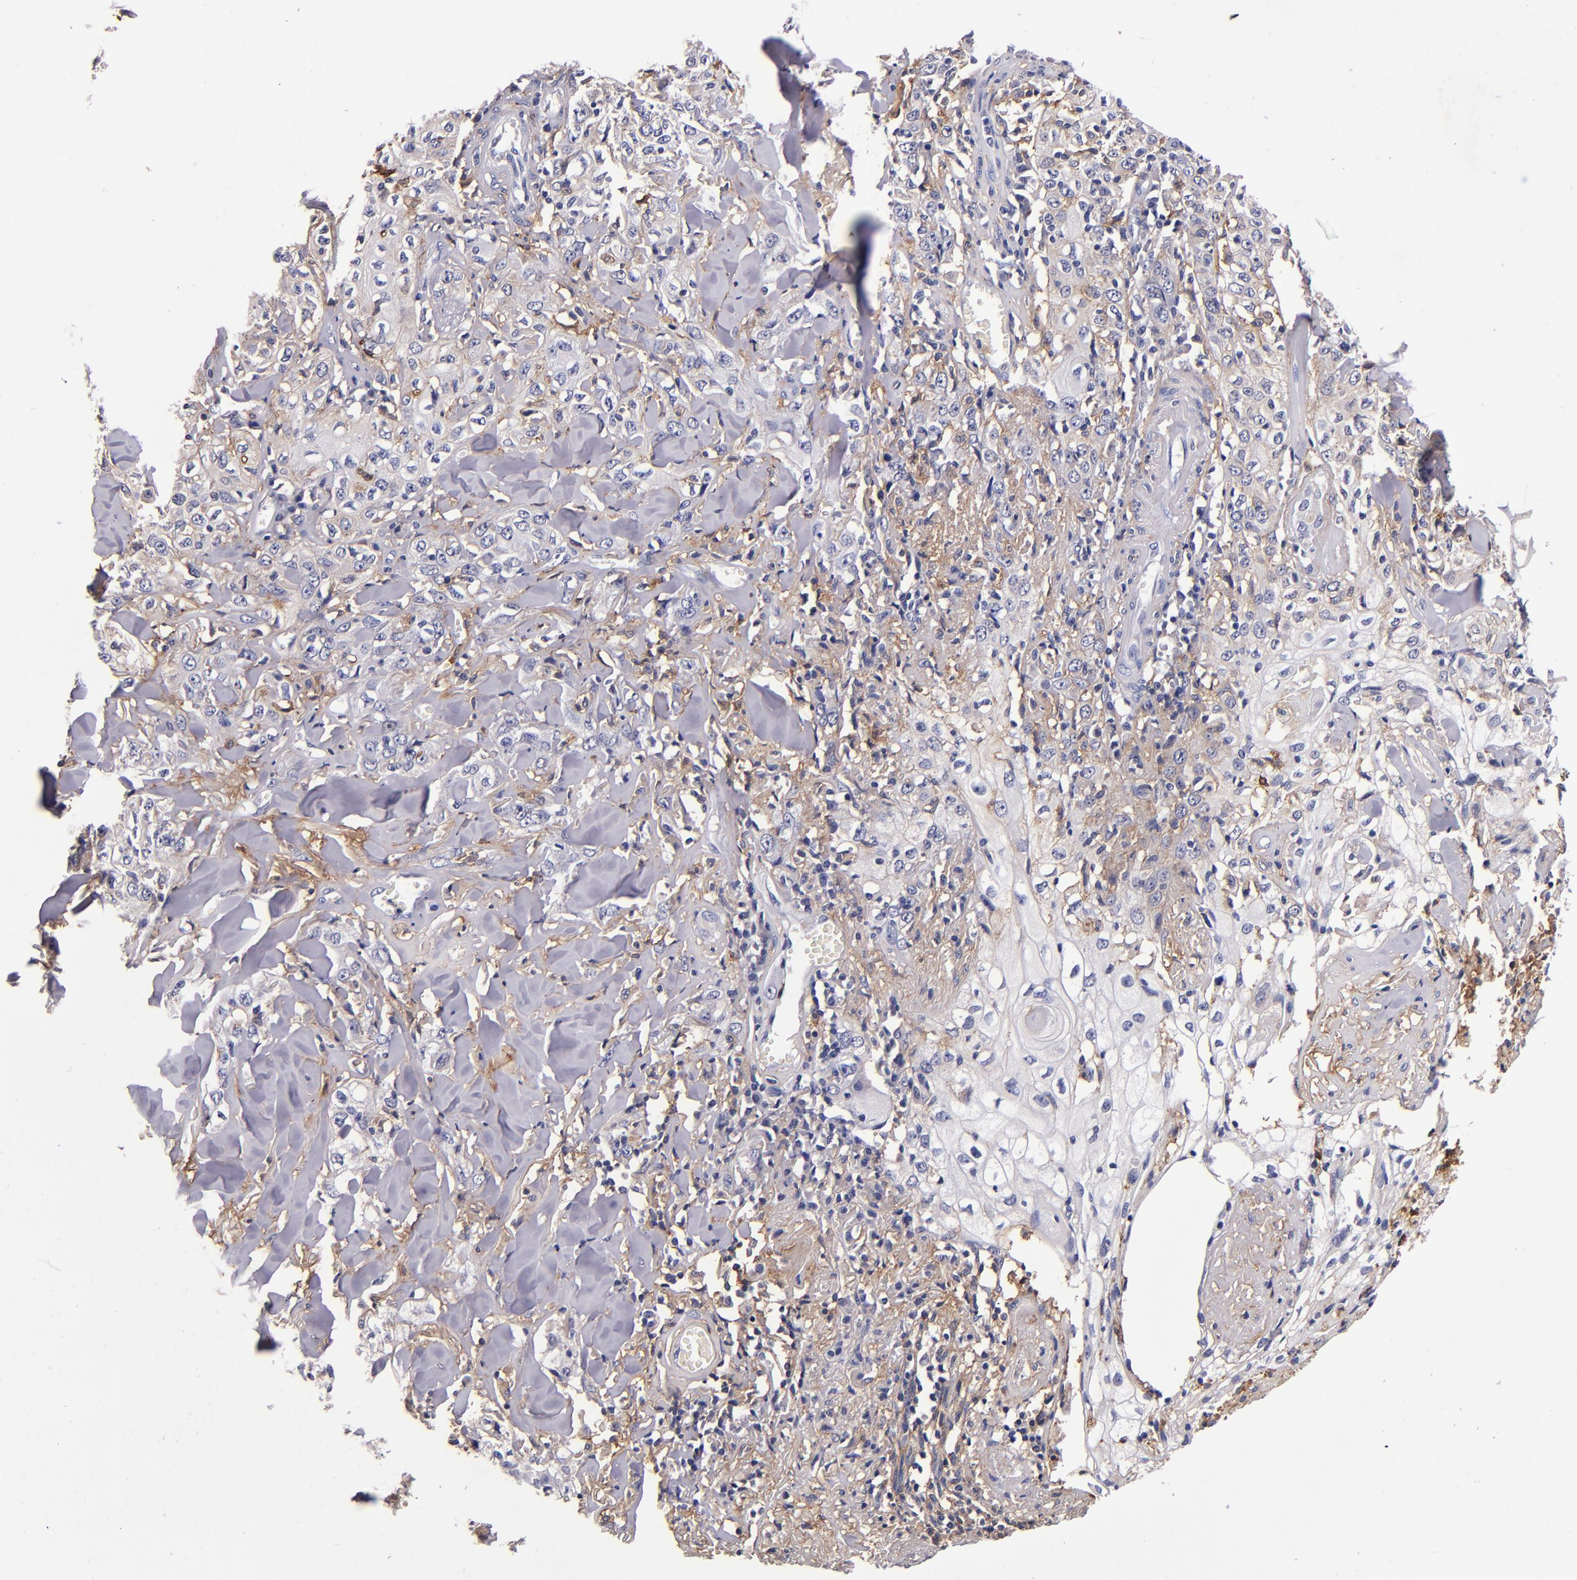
{"staining": {"intensity": "moderate", "quantity": "<25%", "location": "cytoplasmic/membranous"}, "tissue": "skin cancer", "cell_type": "Tumor cells", "image_type": "cancer", "snomed": [{"axis": "morphology", "description": "Squamous cell carcinoma, NOS"}, {"axis": "topography", "description": "Skin"}], "caption": "A high-resolution image shows immunohistochemistry (IHC) staining of squamous cell carcinoma (skin), which reveals moderate cytoplasmic/membranous positivity in about <25% of tumor cells.", "gene": "SIRPA", "patient": {"sex": "male", "age": 65}}